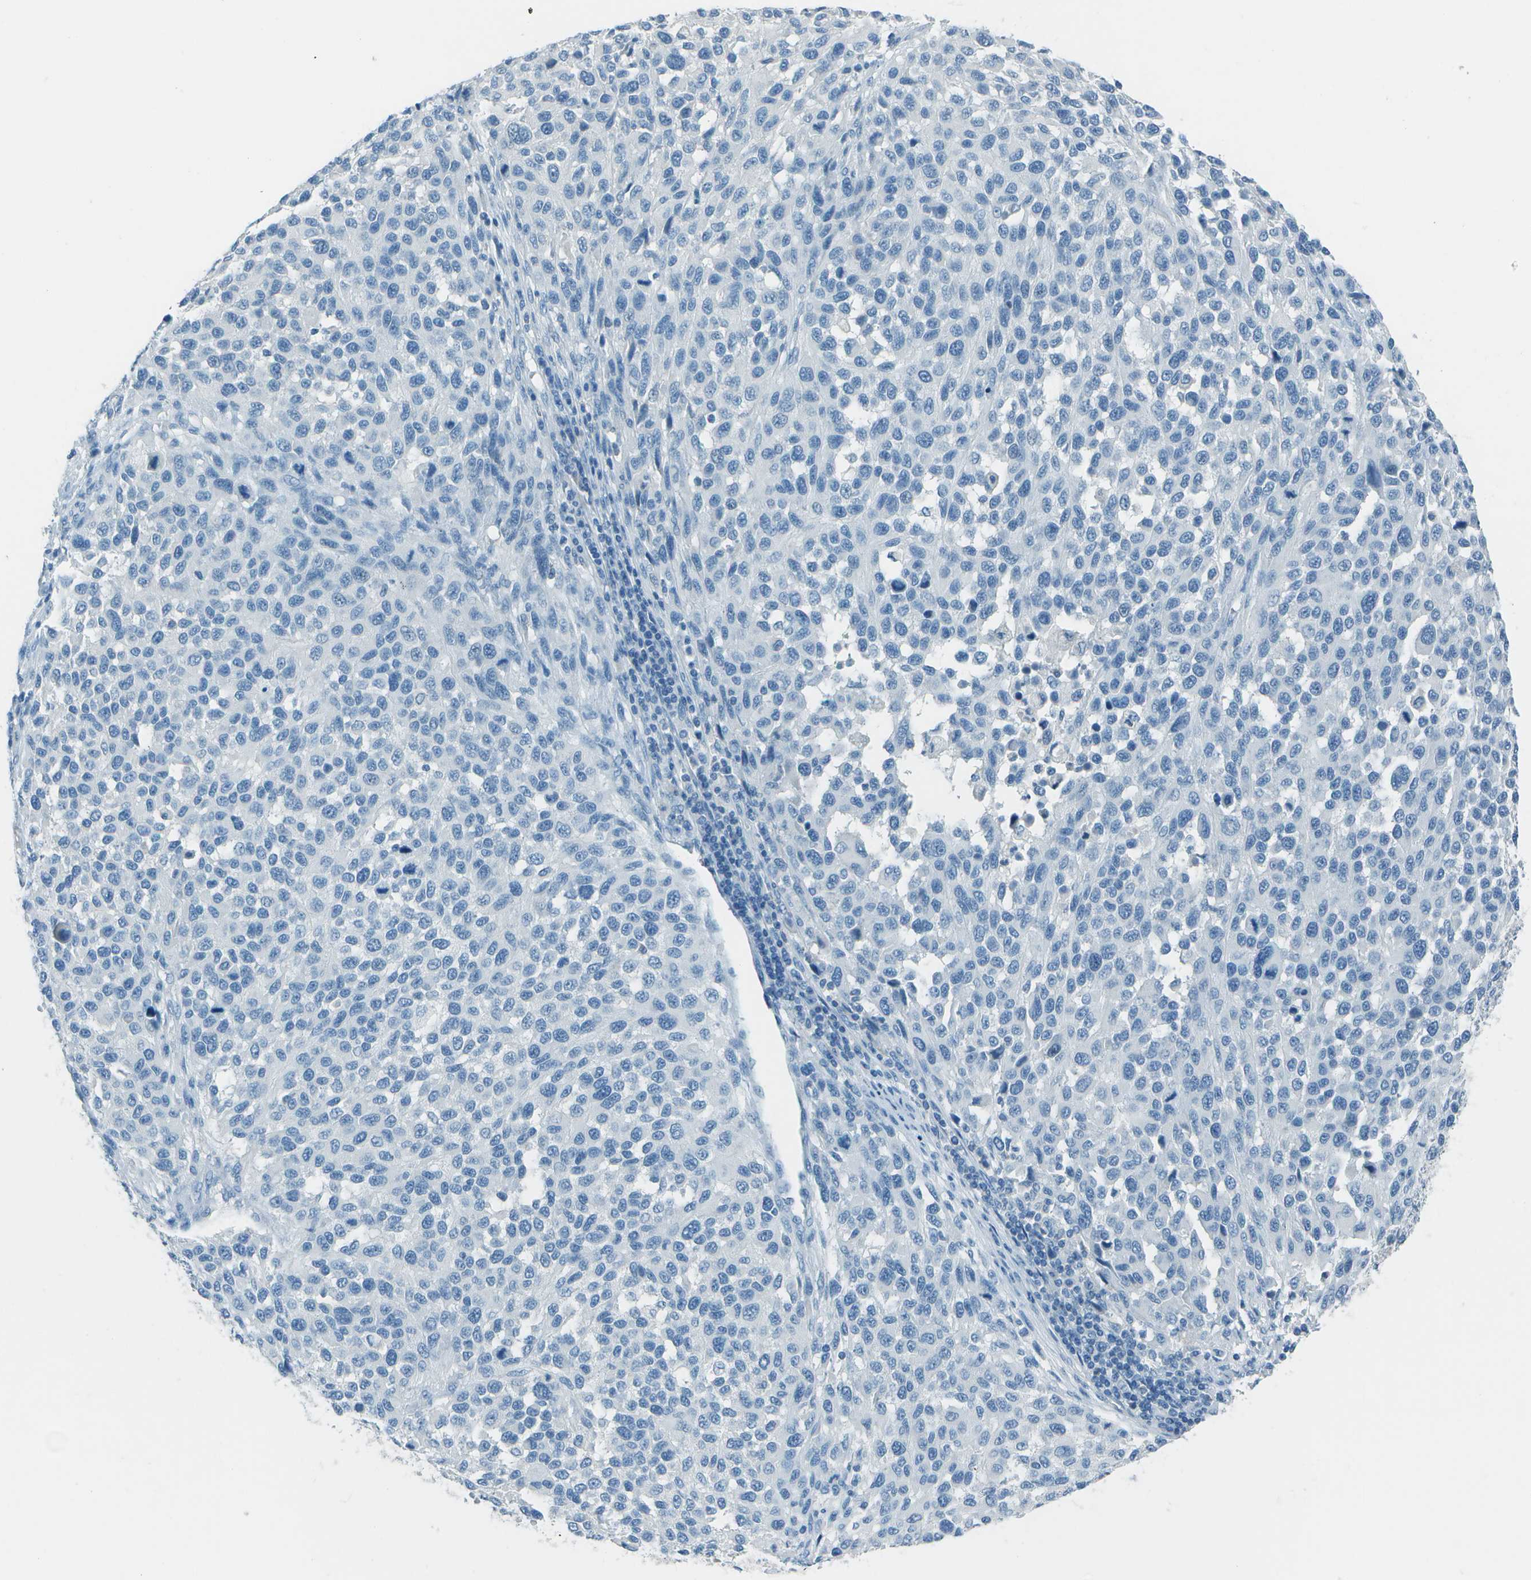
{"staining": {"intensity": "negative", "quantity": "none", "location": "none"}, "tissue": "melanoma", "cell_type": "Tumor cells", "image_type": "cancer", "snomed": [{"axis": "morphology", "description": "Malignant melanoma, Metastatic site"}, {"axis": "topography", "description": "Lymph node"}], "caption": "Immunohistochemical staining of malignant melanoma (metastatic site) reveals no significant positivity in tumor cells.", "gene": "FGF1", "patient": {"sex": "male", "age": 61}}